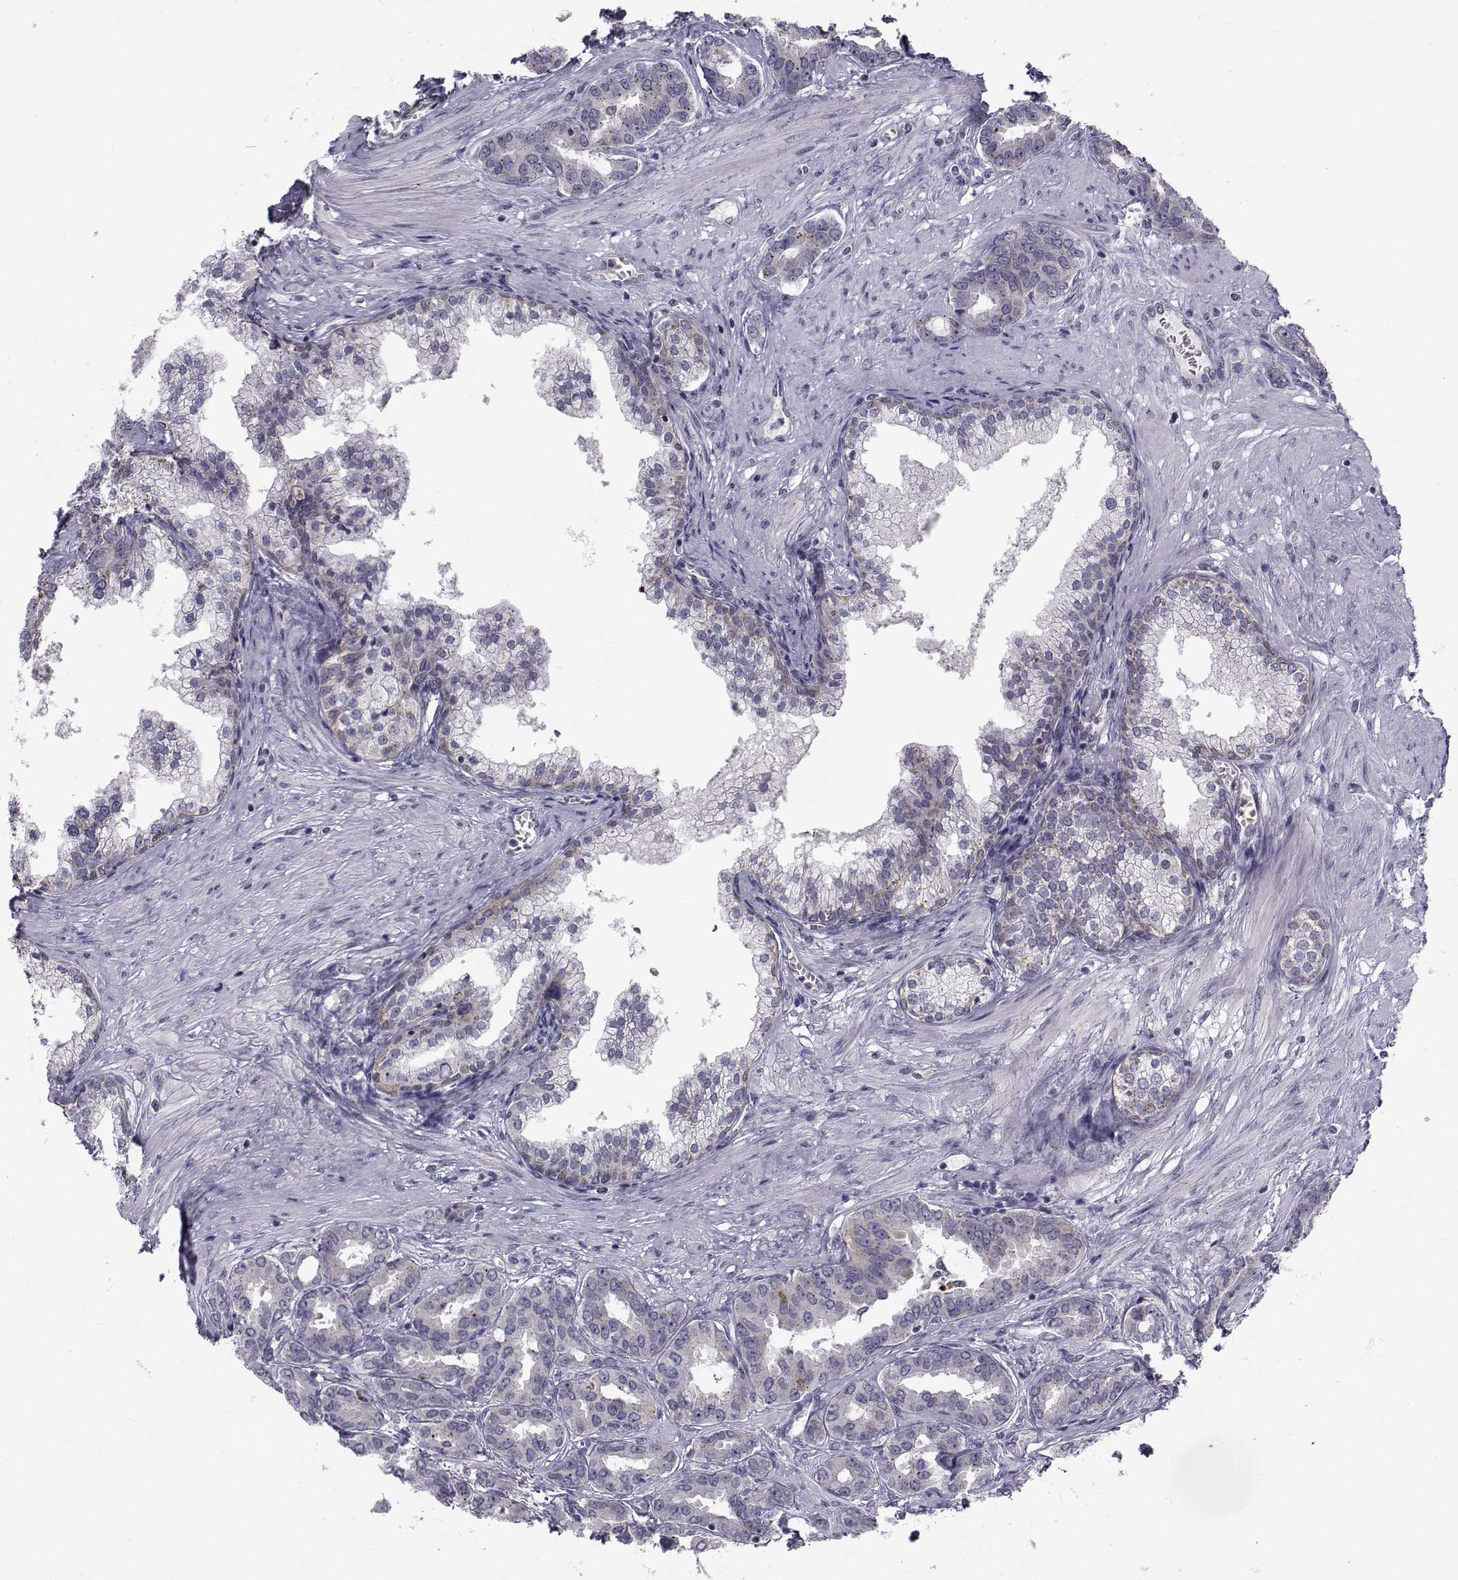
{"staining": {"intensity": "moderate", "quantity": "<25%", "location": "cytoplasmic/membranous"}, "tissue": "prostate cancer", "cell_type": "Tumor cells", "image_type": "cancer", "snomed": [{"axis": "morphology", "description": "Adenocarcinoma, NOS"}, {"axis": "topography", "description": "Prostate"}], "caption": "Tumor cells reveal moderate cytoplasmic/membranous positivity in approximately <25% of cells in prostate cancer (adenocarcinoma).", "gene": "ANGPT1", "patient": {"sex": "male", "age": 67}}